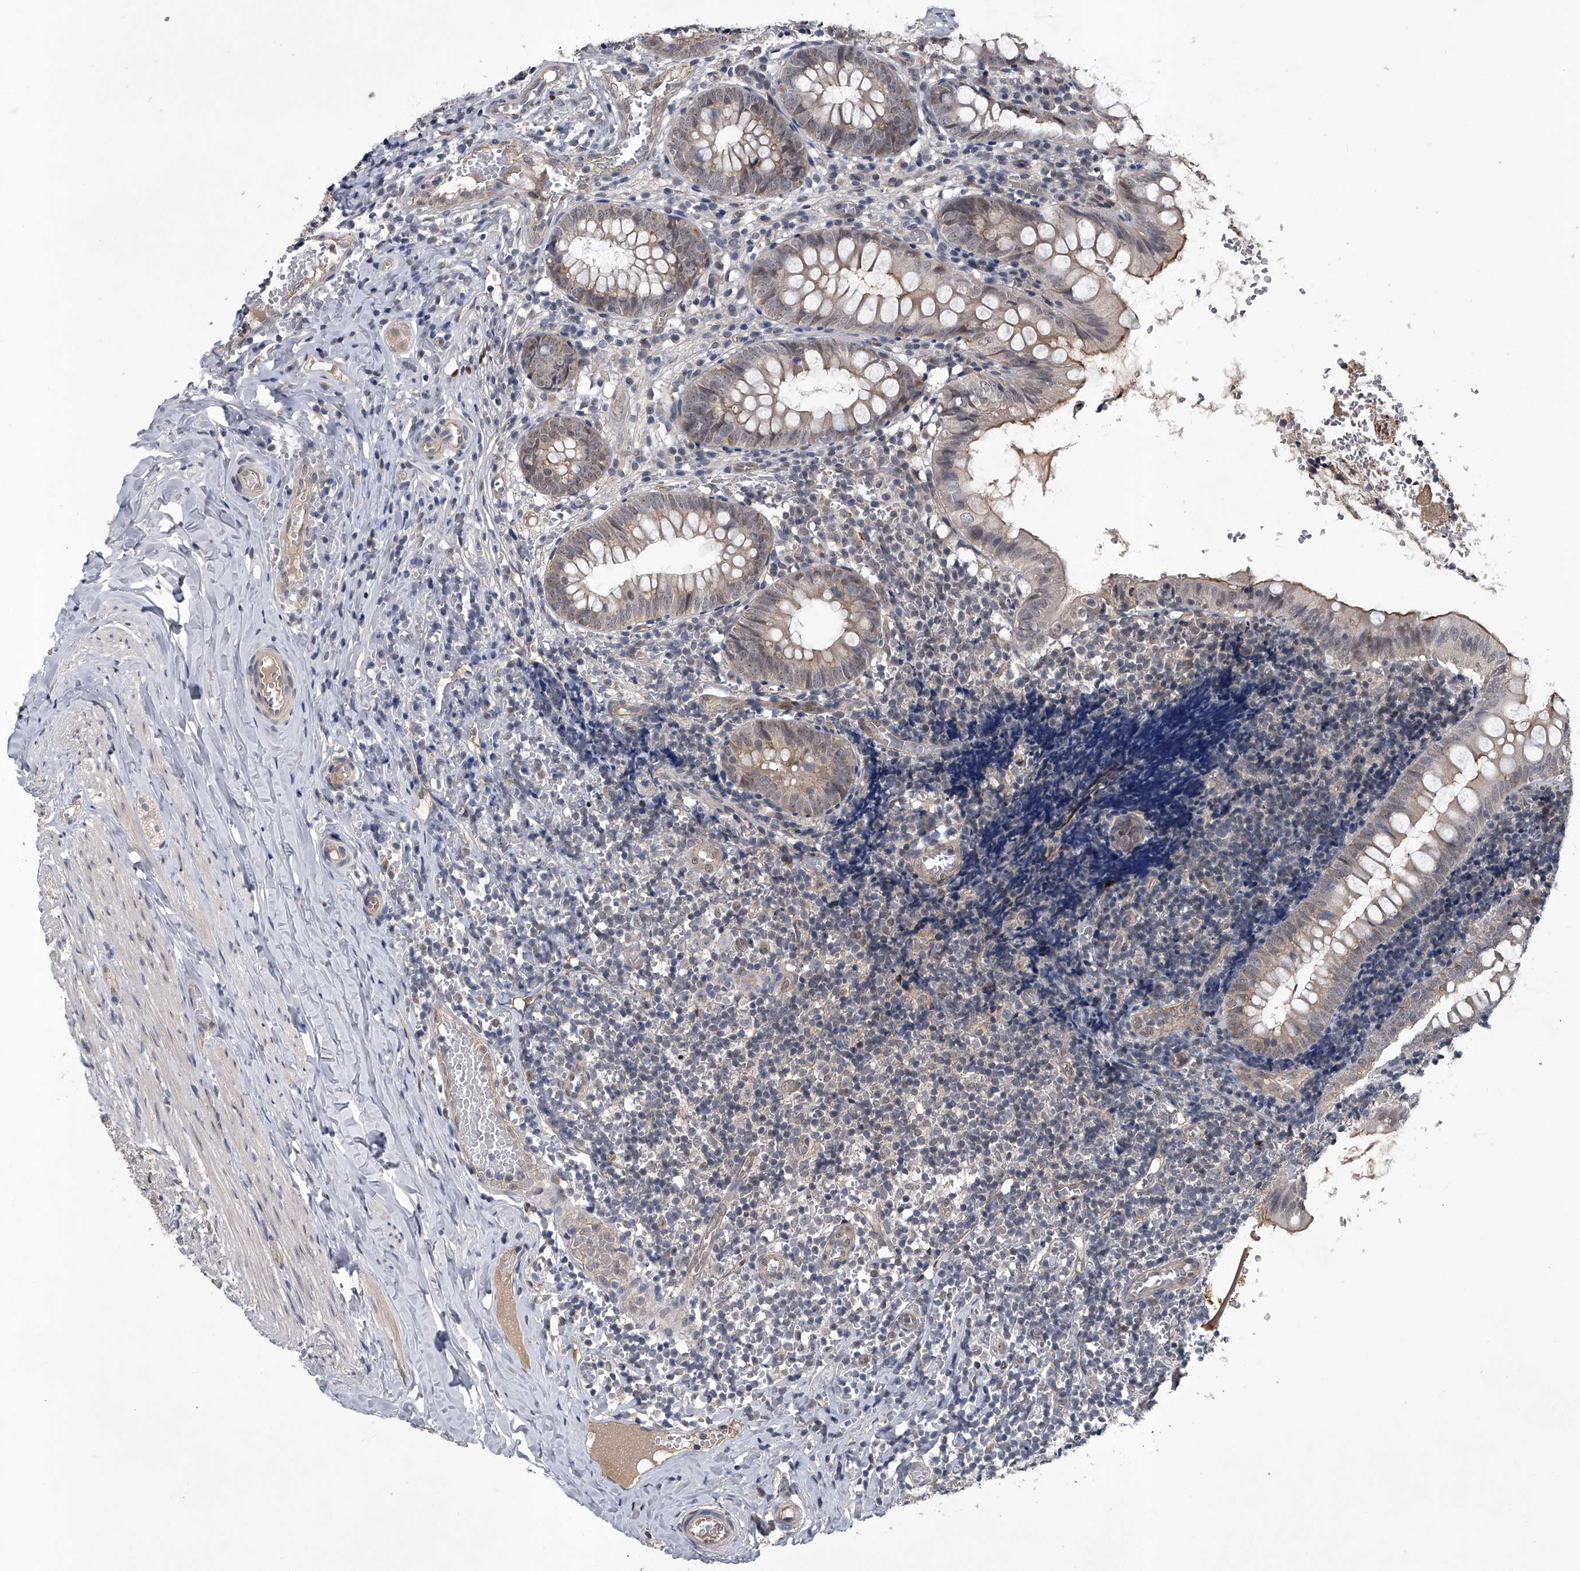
{"staining": {"intensity": "weak", "quantity": "<25%", "location": "cytoplasmic/membranous"}, "tissue": "appendix", "cell_type": "Glandular cells", "image_type": "normal", "snomed": [{"axis": "morphology", "description": "Normal tissue, NOS"}, {"axis": "topography", "description": "Appendix"}], "caption": "Immunohistochemistry (IHC) micrograph of unremarkable appendix: appendix stained with DAB (3,3'-diaminobenzidine) reveals no significant protein expression in glandular cells. (Stains: DAB immunohistochemistry with hematoxylin counter stain, Microscopy: brightfield microscopy at high magnification).", "gene": "SLC12A8", "patient": {"sex": "male", "age": 8}}